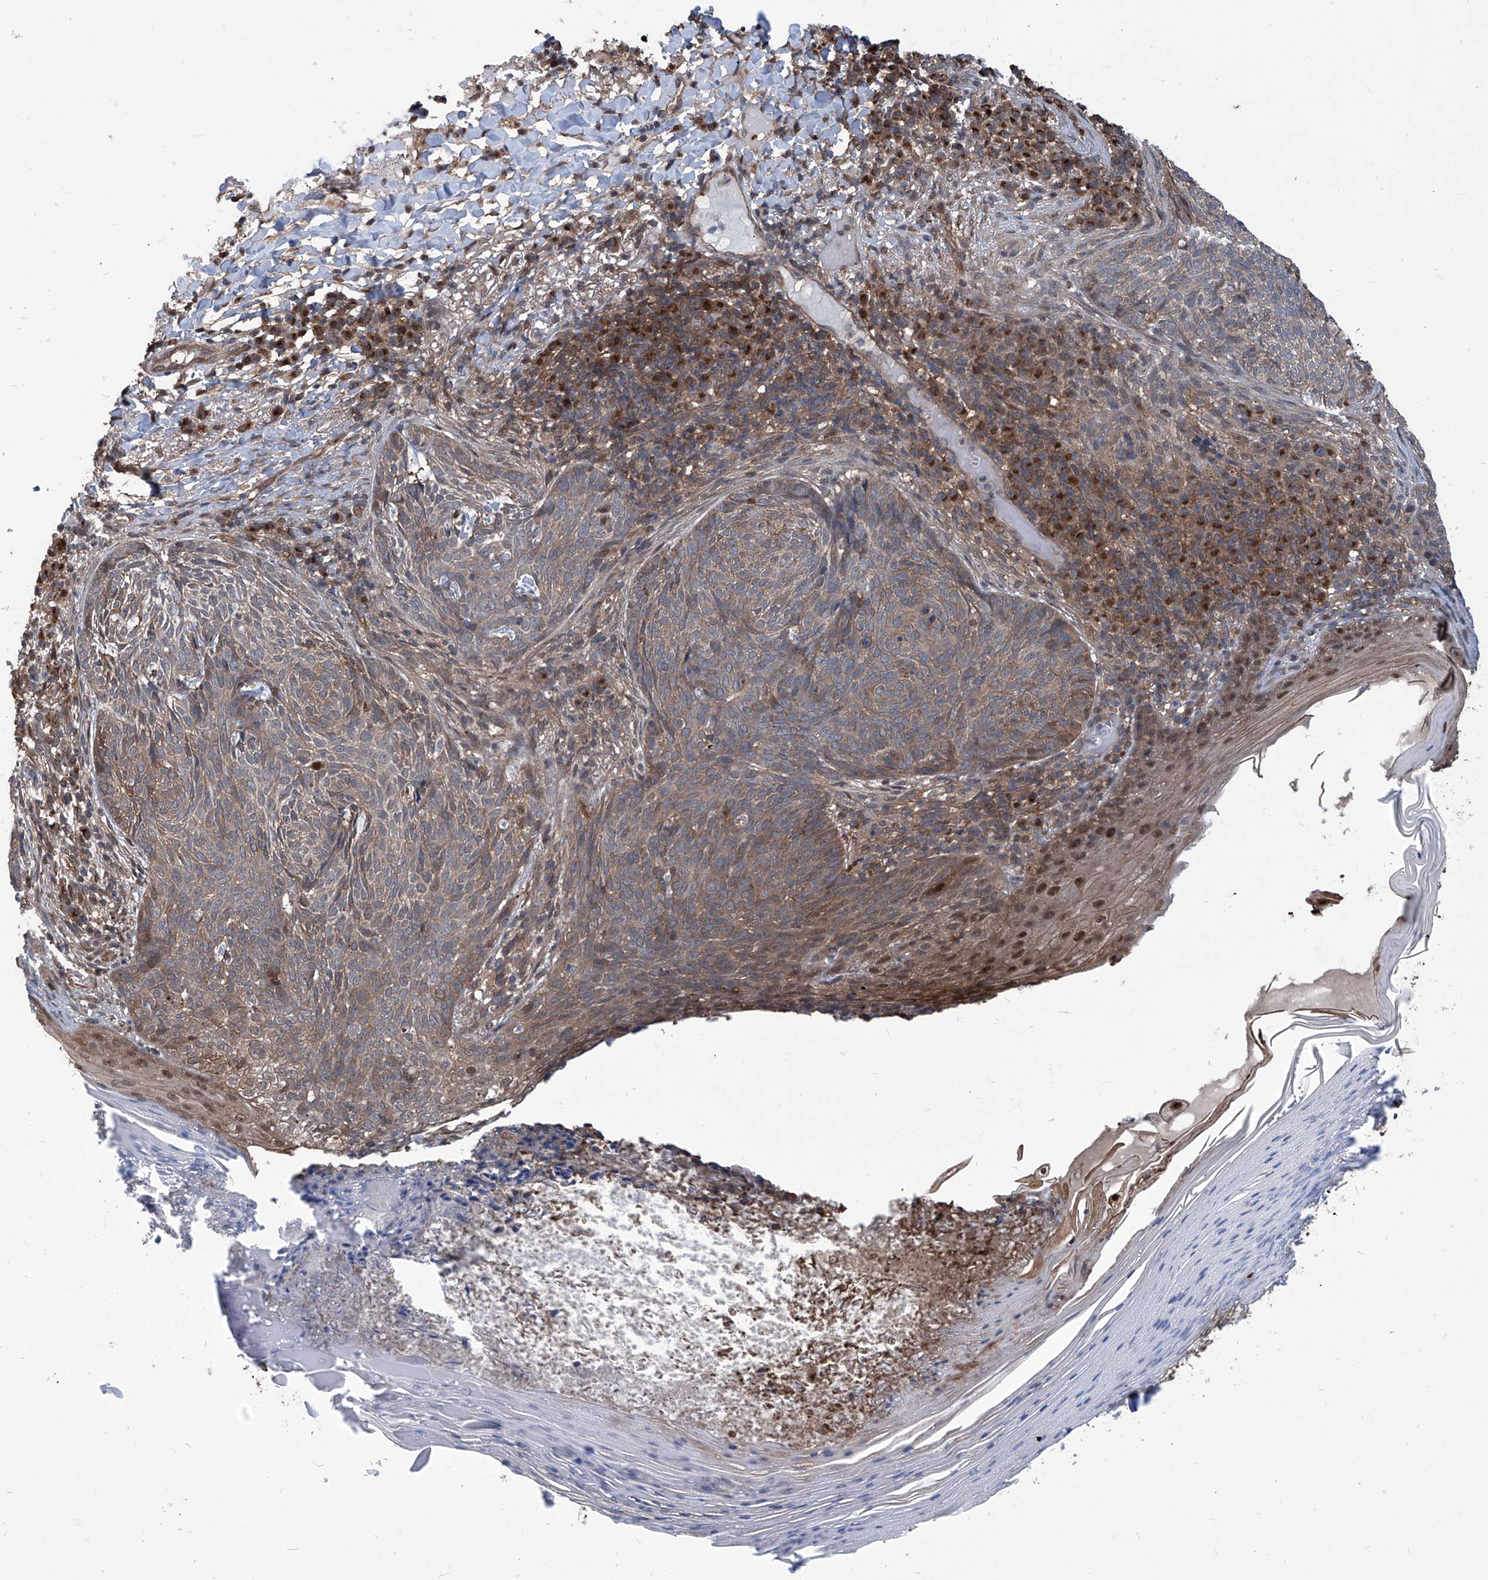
{"staining": {"intensity": "weak", "quantity": ">75%", "location": "cytoplasmic/membranous"}, "tissue": "skin cancer", "cell_type": "Tumor cells", "image_type": "cancer", "snomed": [{"axis": "morphology", "description": "Basal cell carcinoma"}, {"axis": "topography", "description": "Skin"}], "caption": "Immunohistochemistry of skin cancer exhibits low levels of weak cytoplasmic/membranous staining in approximately >75% of tumor cells. (DAB IHC, brown staining for protein, blue staining for nuclei).", "gene": "PSMB1", "patient": {"sex": "male", "age": 85}}